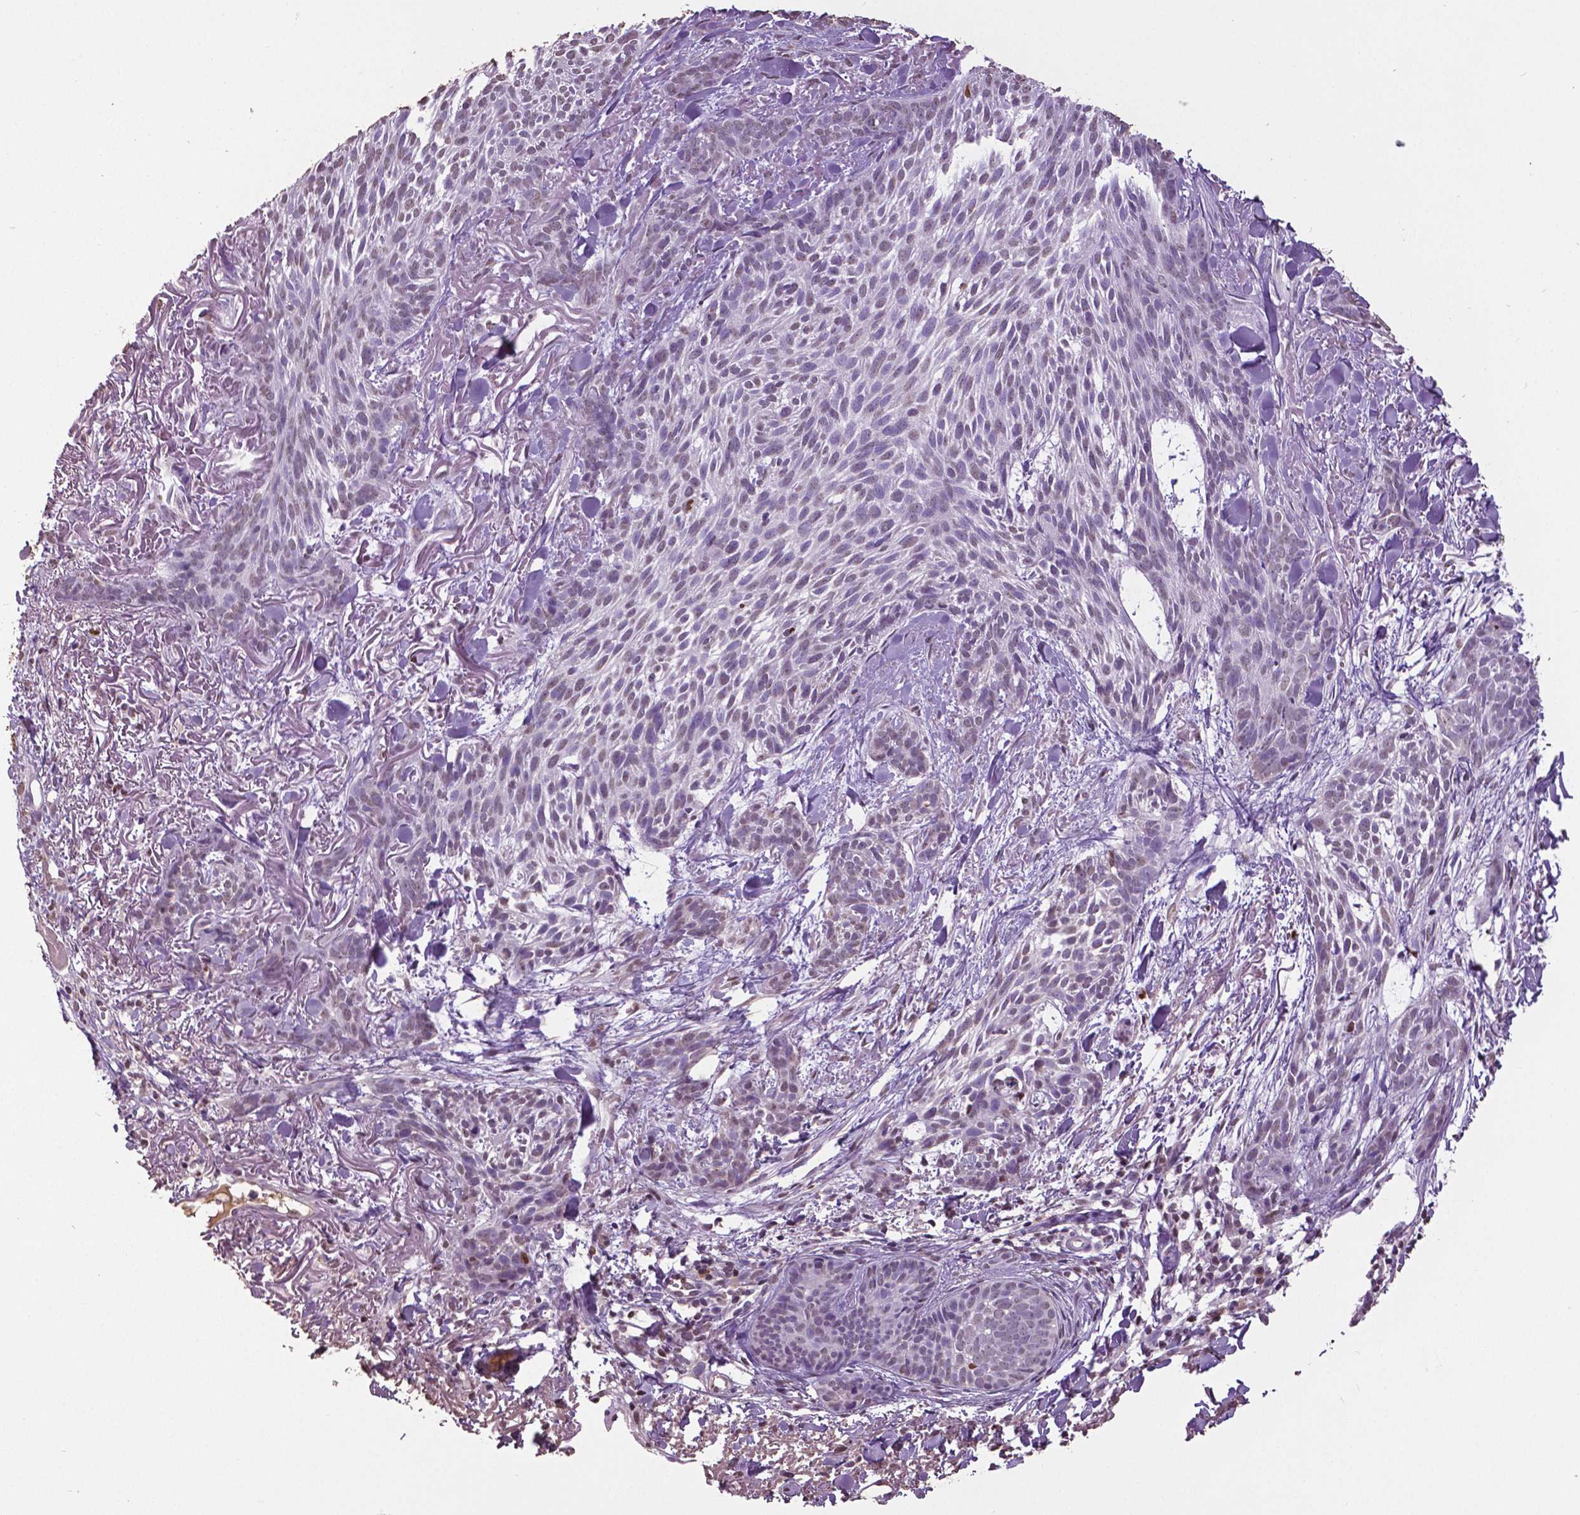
{"staining": {"intensity": "negative", "quantity": "none", "location": "none"}, "tissue": "skin cancer", "cell_type": "Tumor cells", "image_type": "cancer", "snomed": [{"axis": "morphology", "description": "Basal cell carcinoma"}, {"axis": "topography", "description": "Skin"}], "caption": "DAB (3,3'-diaminobenzidine) immunohistochemical staining of human skin basal cell carcinoma demonstrates no significant expression in tumor cells. (DAB (3,3'-diaminobenzidine) immunohistochemistry (IHC) with hematoxylin counter stain).", "gene": "RUNX3", "patient": {"sex": "female", "age": 78}}